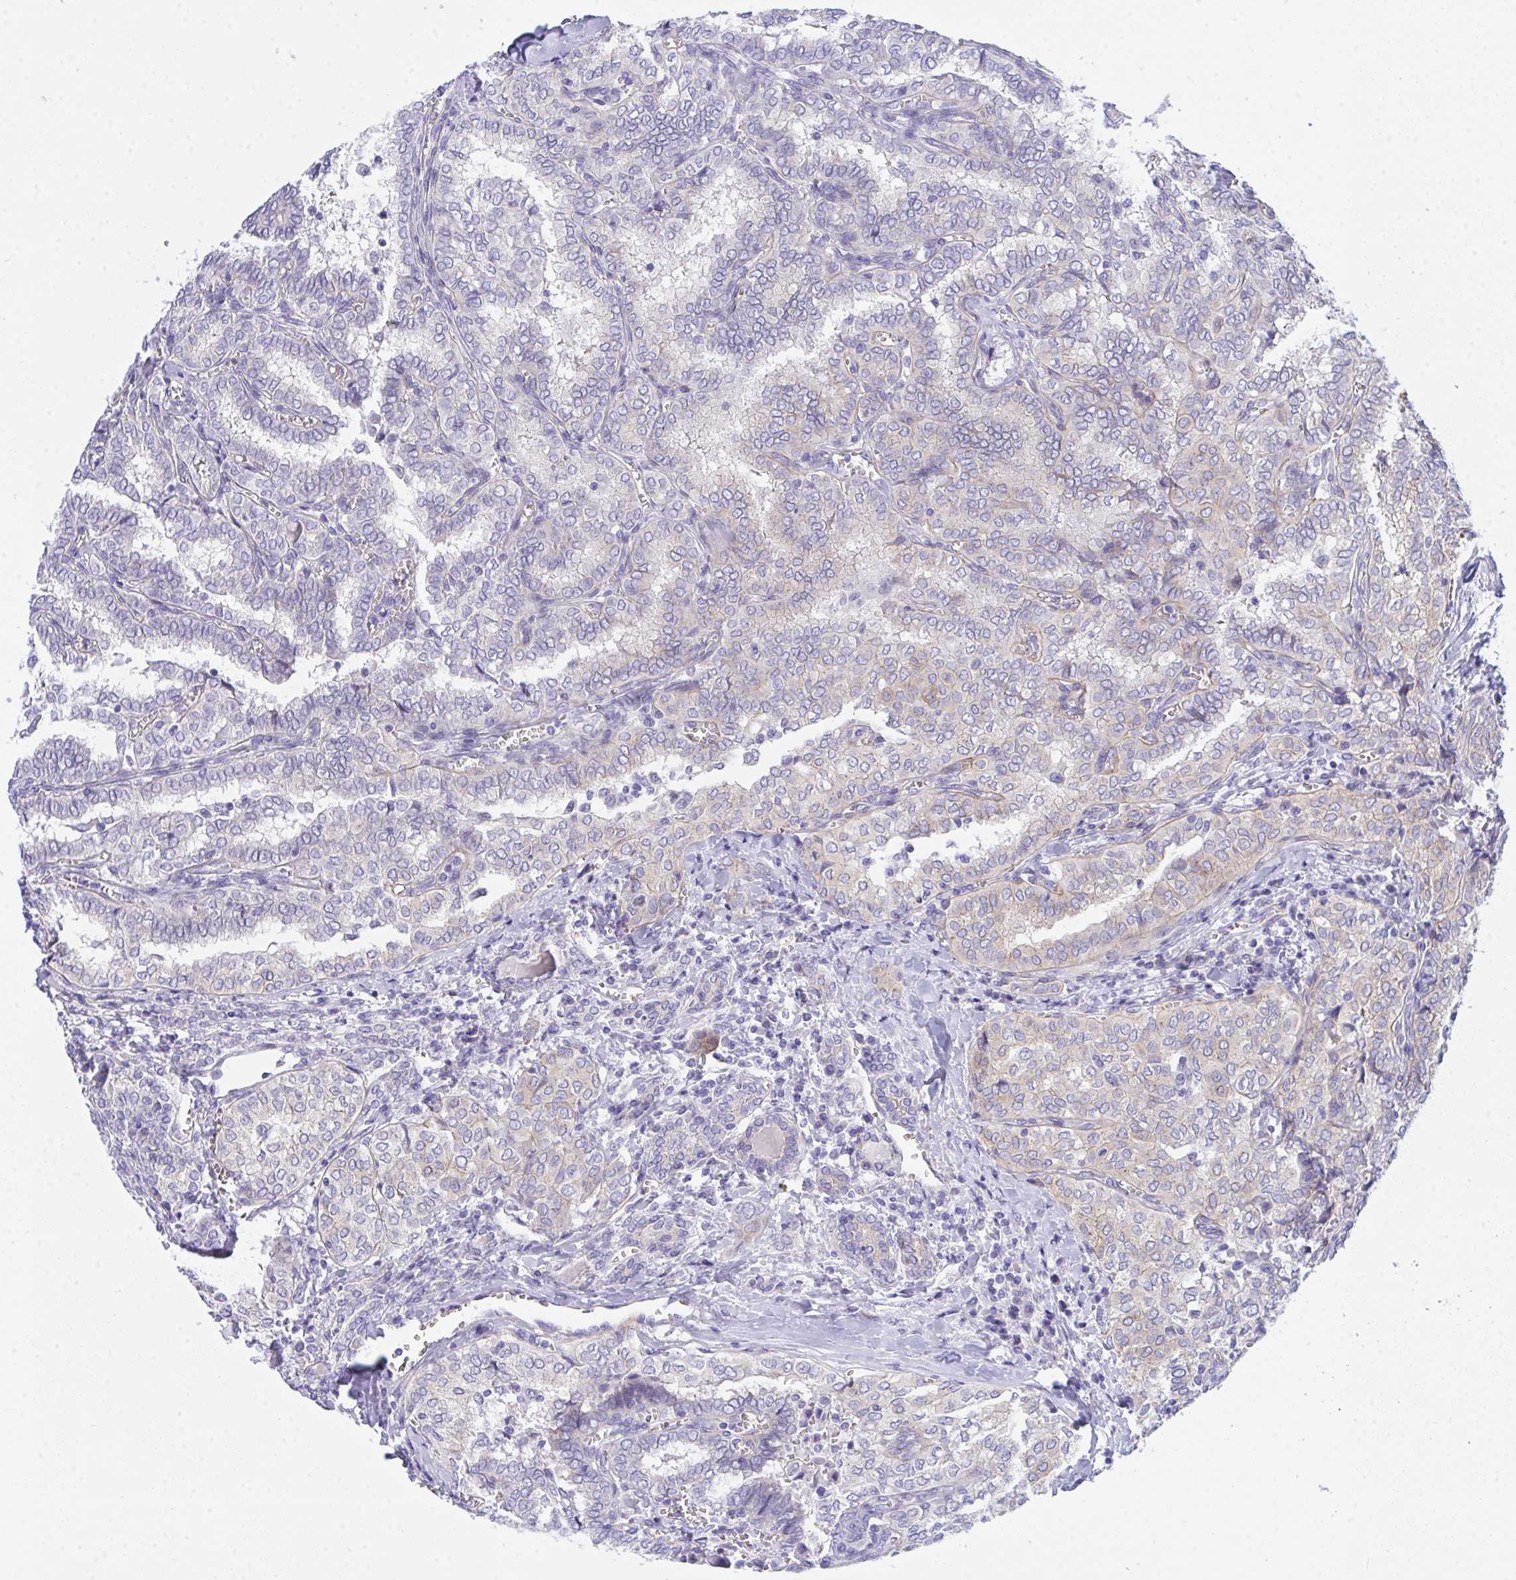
{"staining": {"intensity": "weak", "quantity": "<25%", "location": "cytoplasmic/membranous"}, "tissue": "thyroid cancer", "cell_type": "Tumor cells", "image_type": "cancer", "snomed": [{"axis": "morphology", "description": "Papillary adenocarcinoma, NOS"}, {"axis": "topography", "description": "Thyroid gland"}], "caption": "A photomicrograph of thyroid cancer (papillary adenocarcinoma) stained for a protein displays no brown staining in tumor cells.", "gene": "CEP170B", "patient": {"sex": "female", "age": 30}}